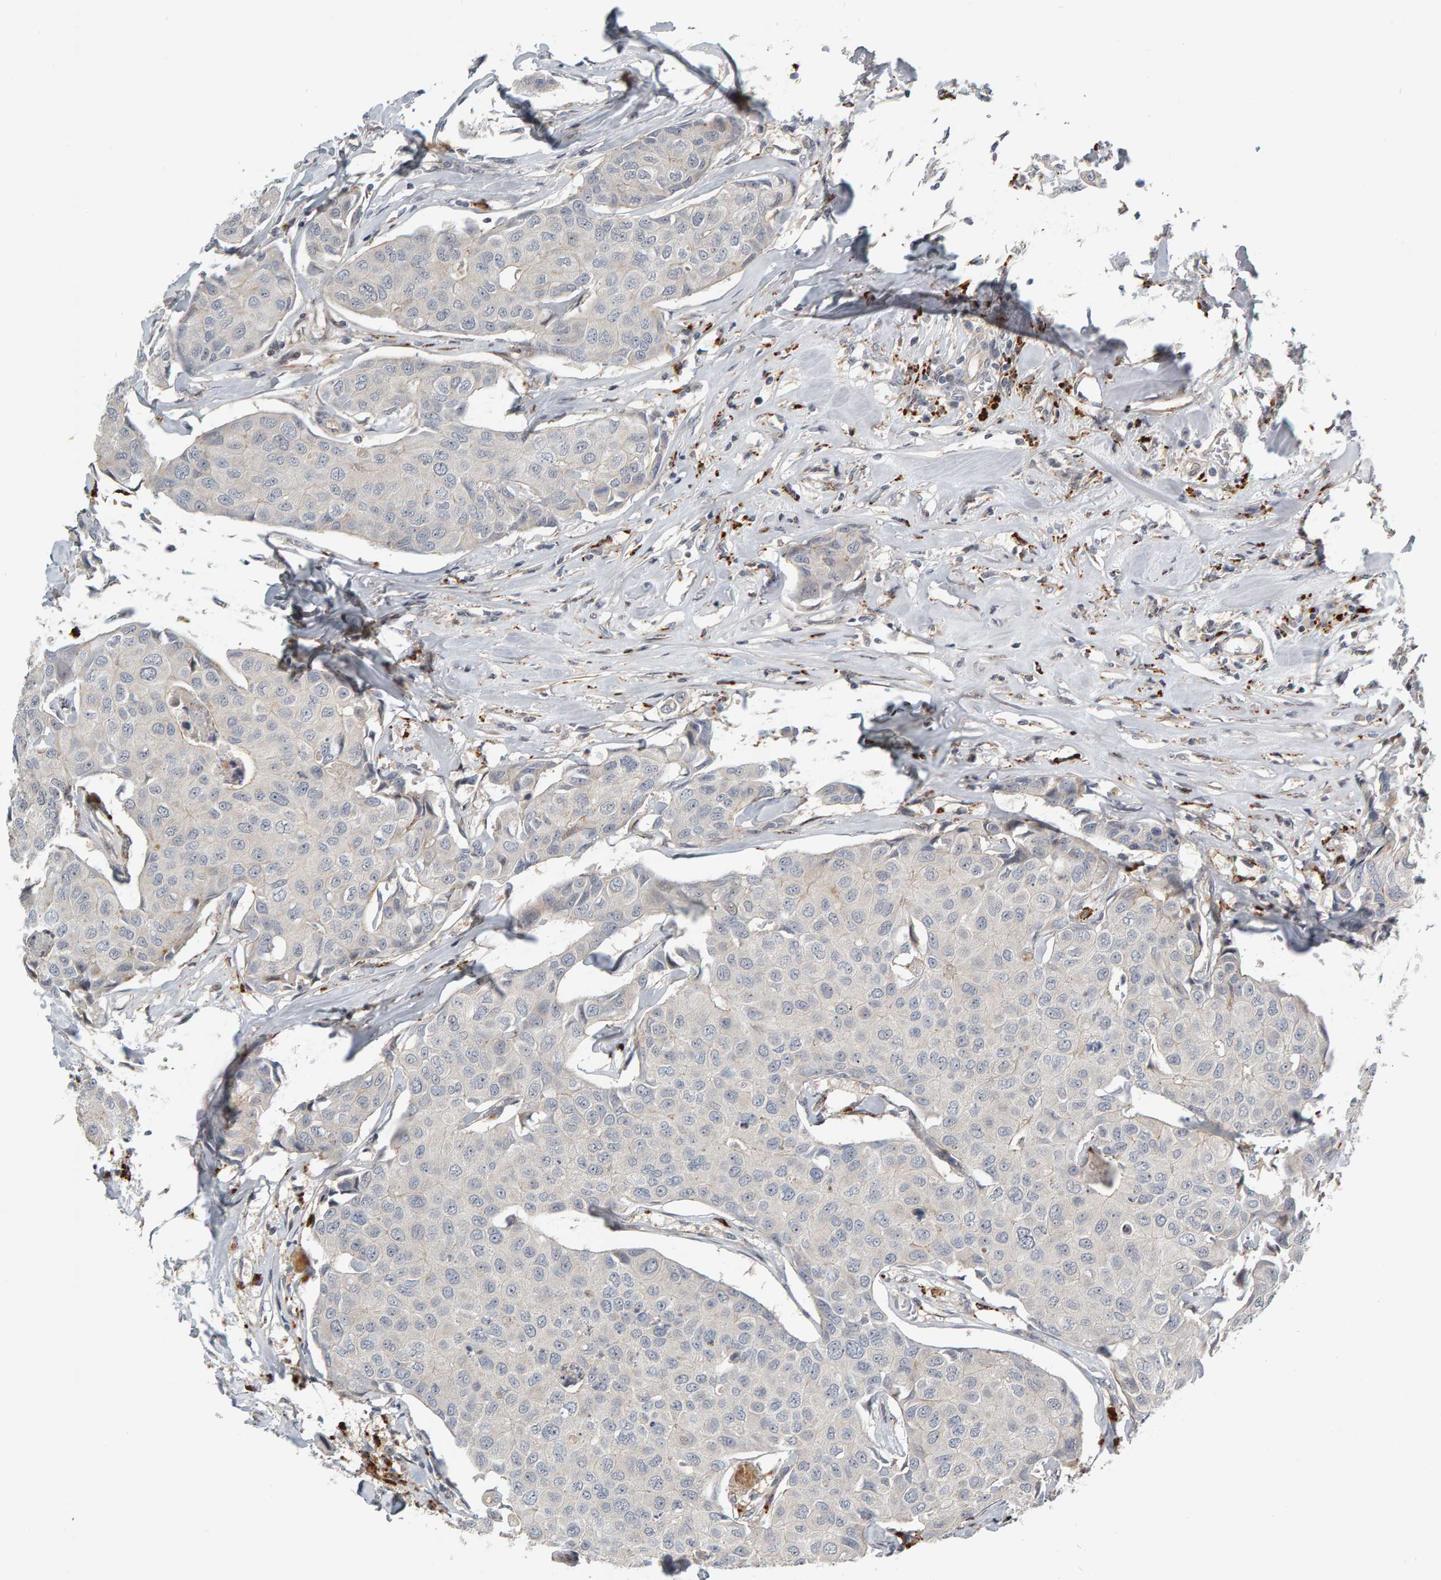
{"staining": {"intensity": "negative", "quantity": "none", "location": "none"}, "tissue": "breast cancer", "cell_type": "Tumor cells", "image_type": "cancer", "snomed": [{"axis": "morphology", "description": "Duct carcinoma"}, {"axis": "topography", "description": "Breast"}], "caption": "Immunohistochemistry photomicrograph of neoplastic tissue: breast cancer stained with DAB (3,3'-diaminobenzidine) demonstrates no significant protein positivity in tumor cells.", "gene": "ZNF160", "patient": {"sex": "female", "age": 80}}